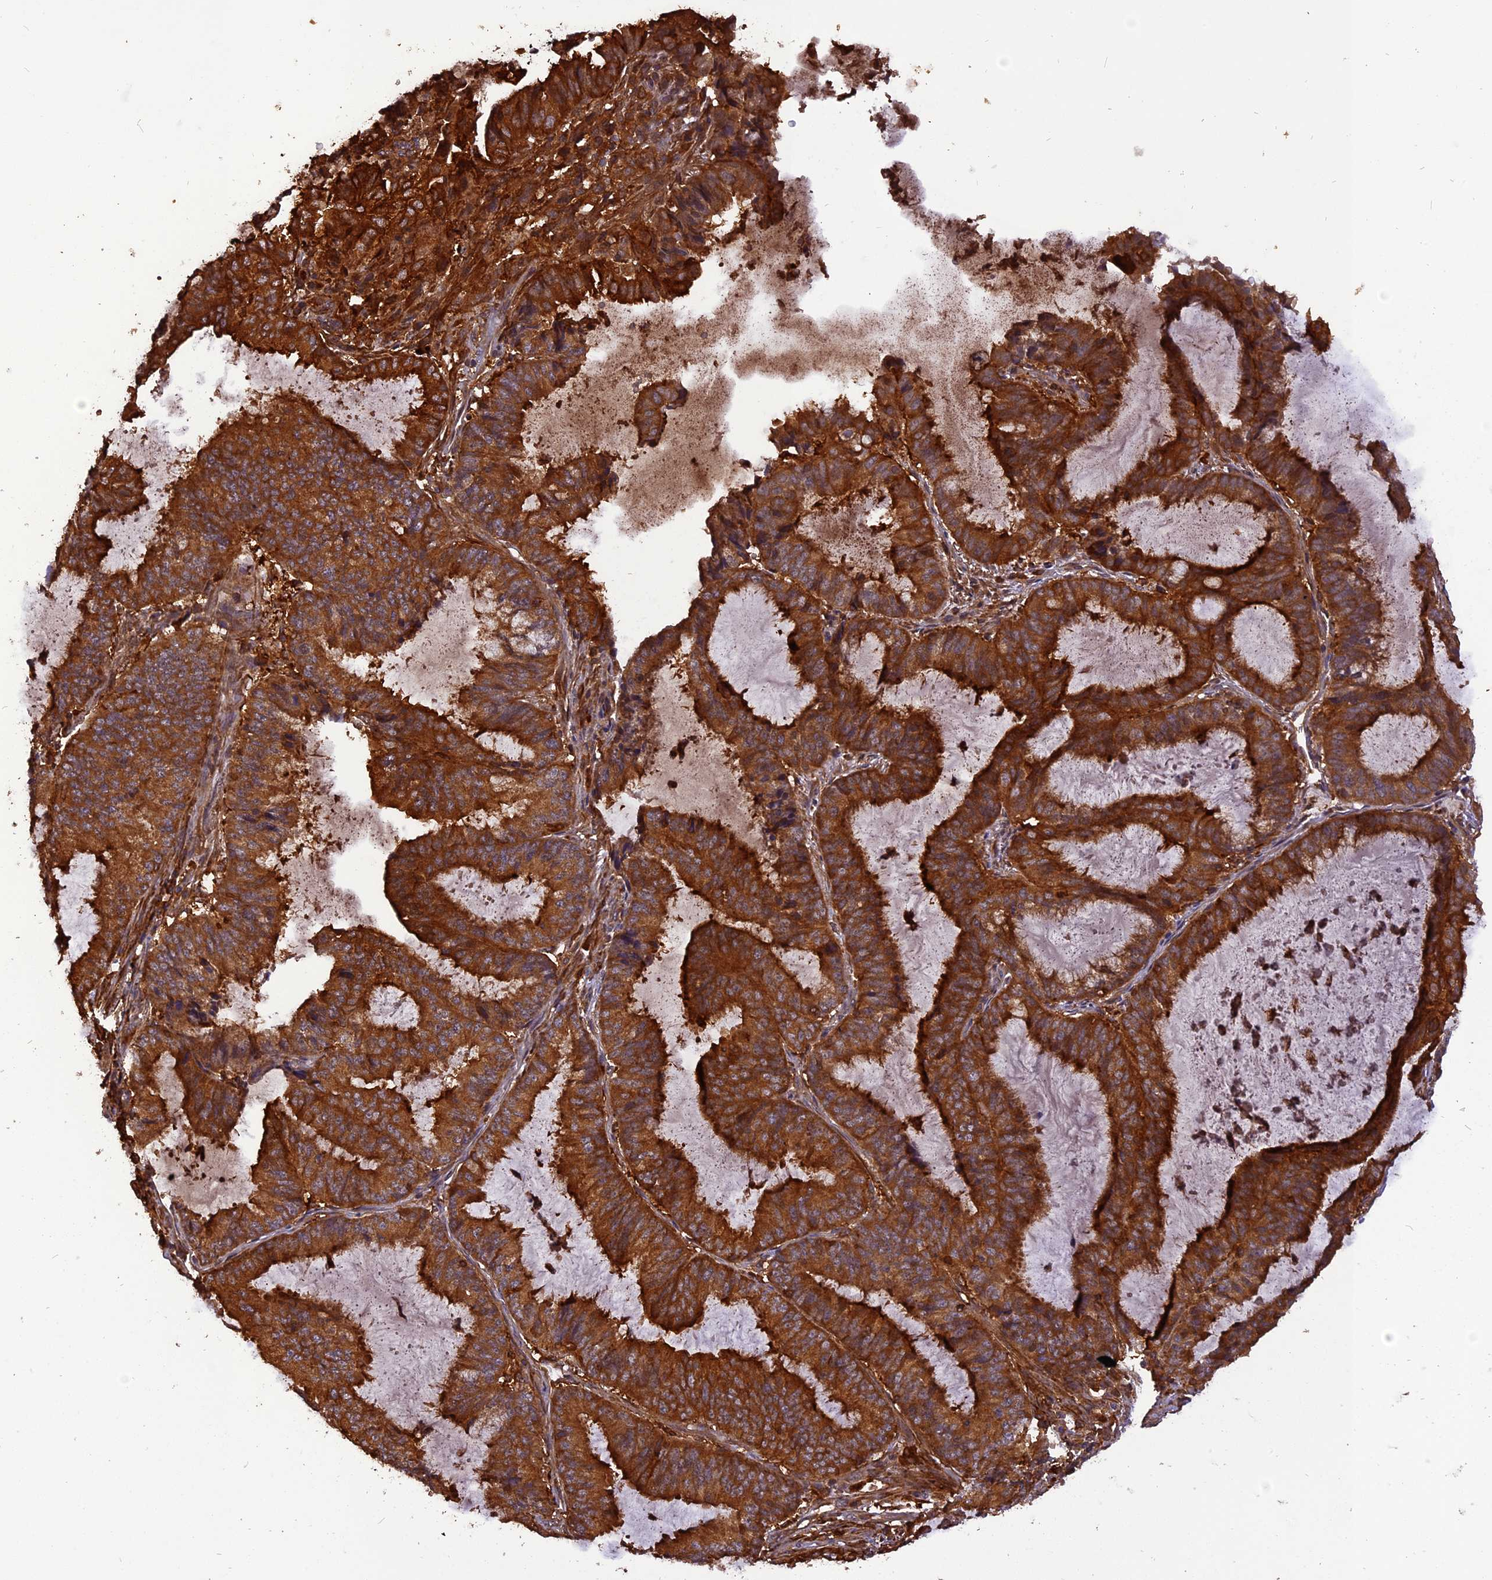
{"staining": {"intensity": "strong", "quantity": ">75%", "location": "cytoplasmic/membranous"}, "tissue": "endometrial cancer", "cell_type": "Tumor cells", "image_type": "cancer", "snomed": [{"axis": "morphology", "description": "Adenocarcinoma, NOS"}, {"axis": "topography", "description": "Endometrium"}], "caption": "Strong cytoplasmic/membranous positivity for a protein is appreciated in about >75% of tumor cells of endometrial adenocarcinoma using immunohistochemistry (IHC).", "gene": "STOML1", "patient": {"sex": "female", "age": 51}}